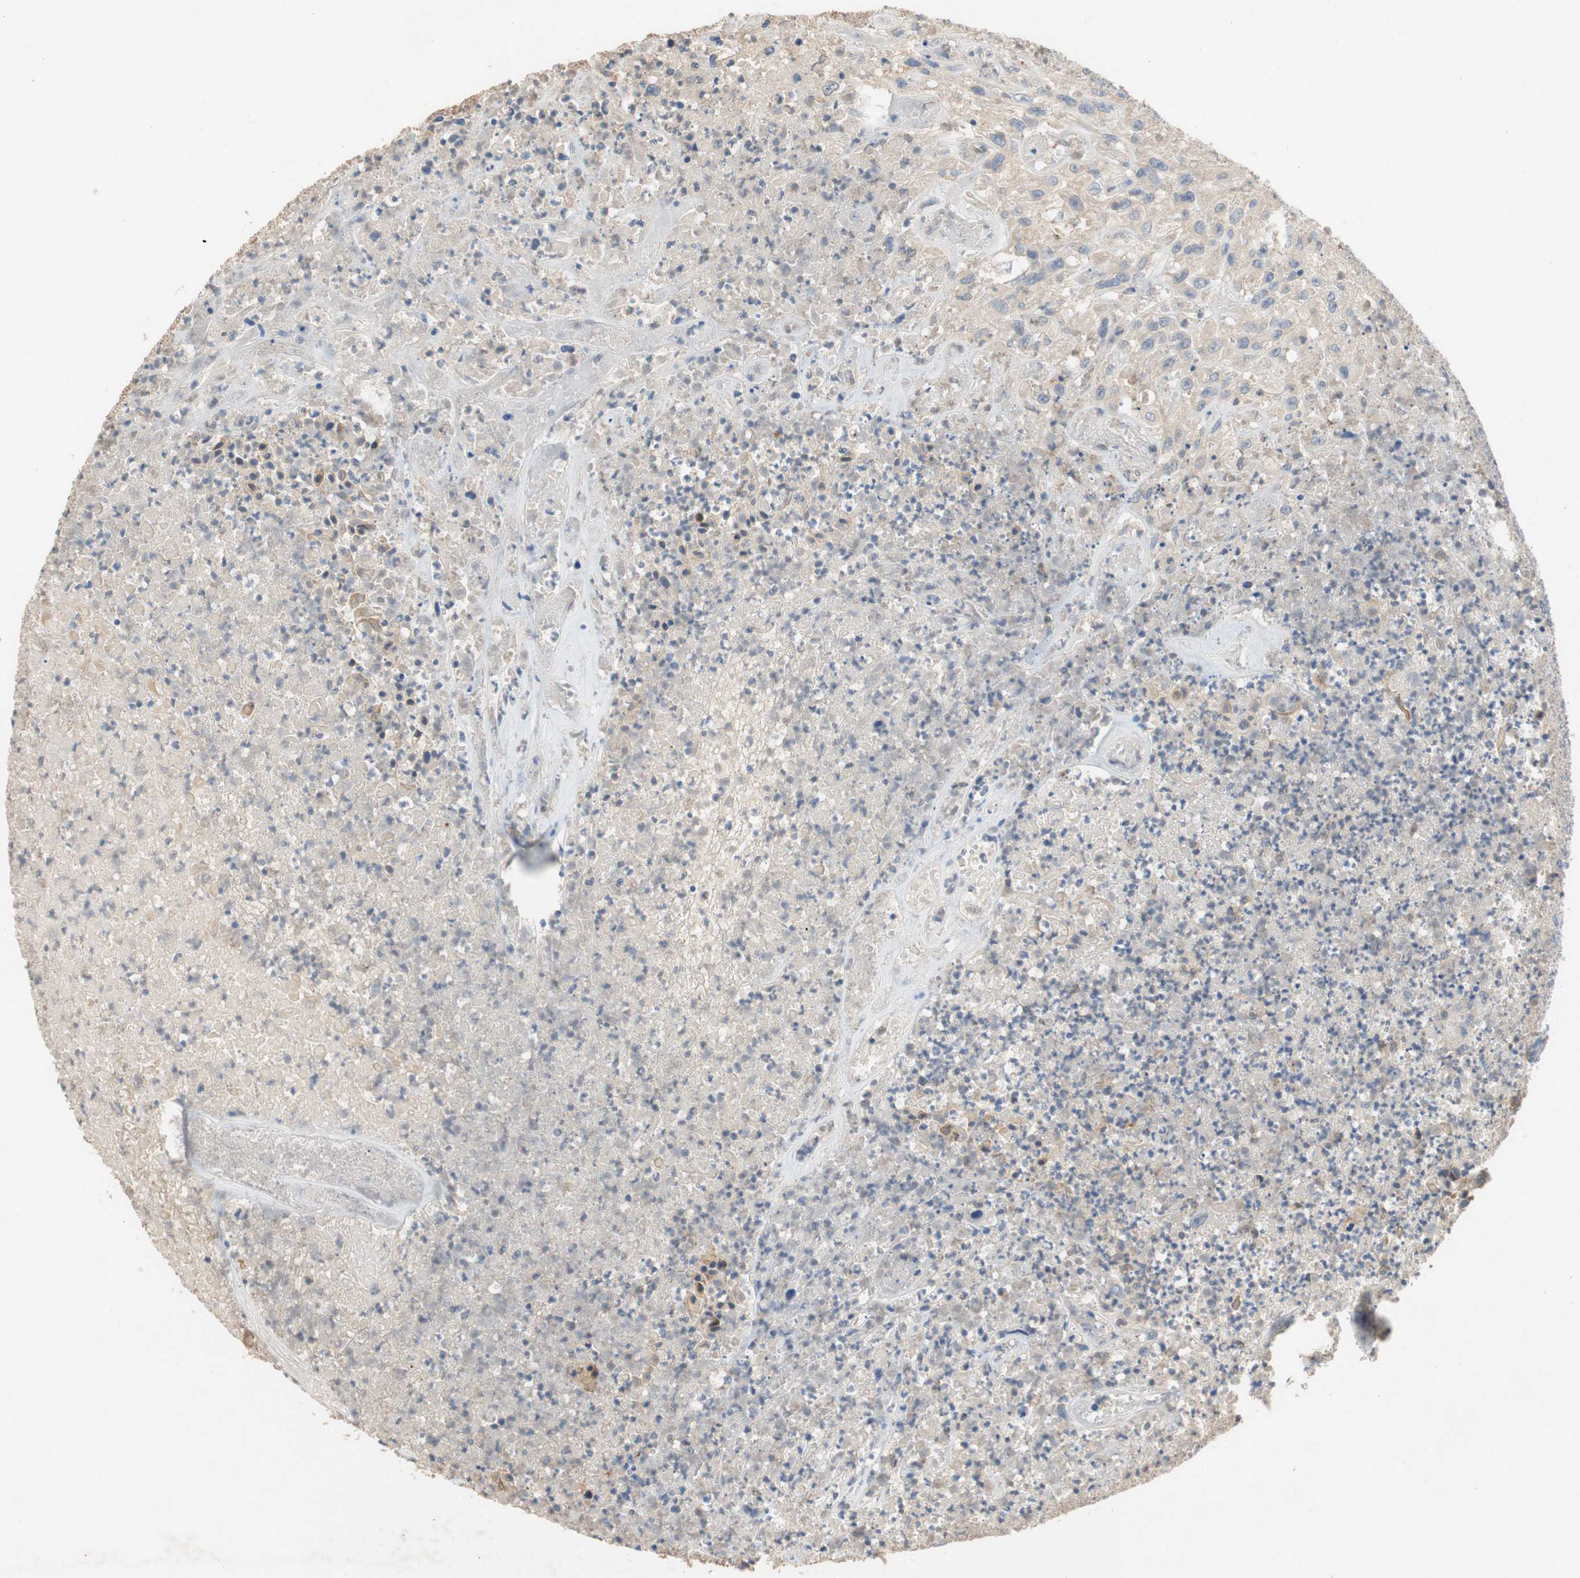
{"staining": {"intensity": "weak", "quantity": "25%-75%", "location": "cytoplasmic/membranous"}, "tissue": "urothelial cancer", "cell_type": "Tumor cells", "image_type": "cancer", "snomed": [{"axis": "morphology", "description": "Urothelial carcinoma, High grade"}, {"axis": "topography", "description": "Urinary bladder"}], "caption": "Immunohistochemistry (DAB) staining of human urothelial cancer displays weak cytoplasmic/membranous protein staining in approximately 25%-75% of tumor cells.", "gene": "ADAP1", "patient": {"sex": "male", "age": 66}}